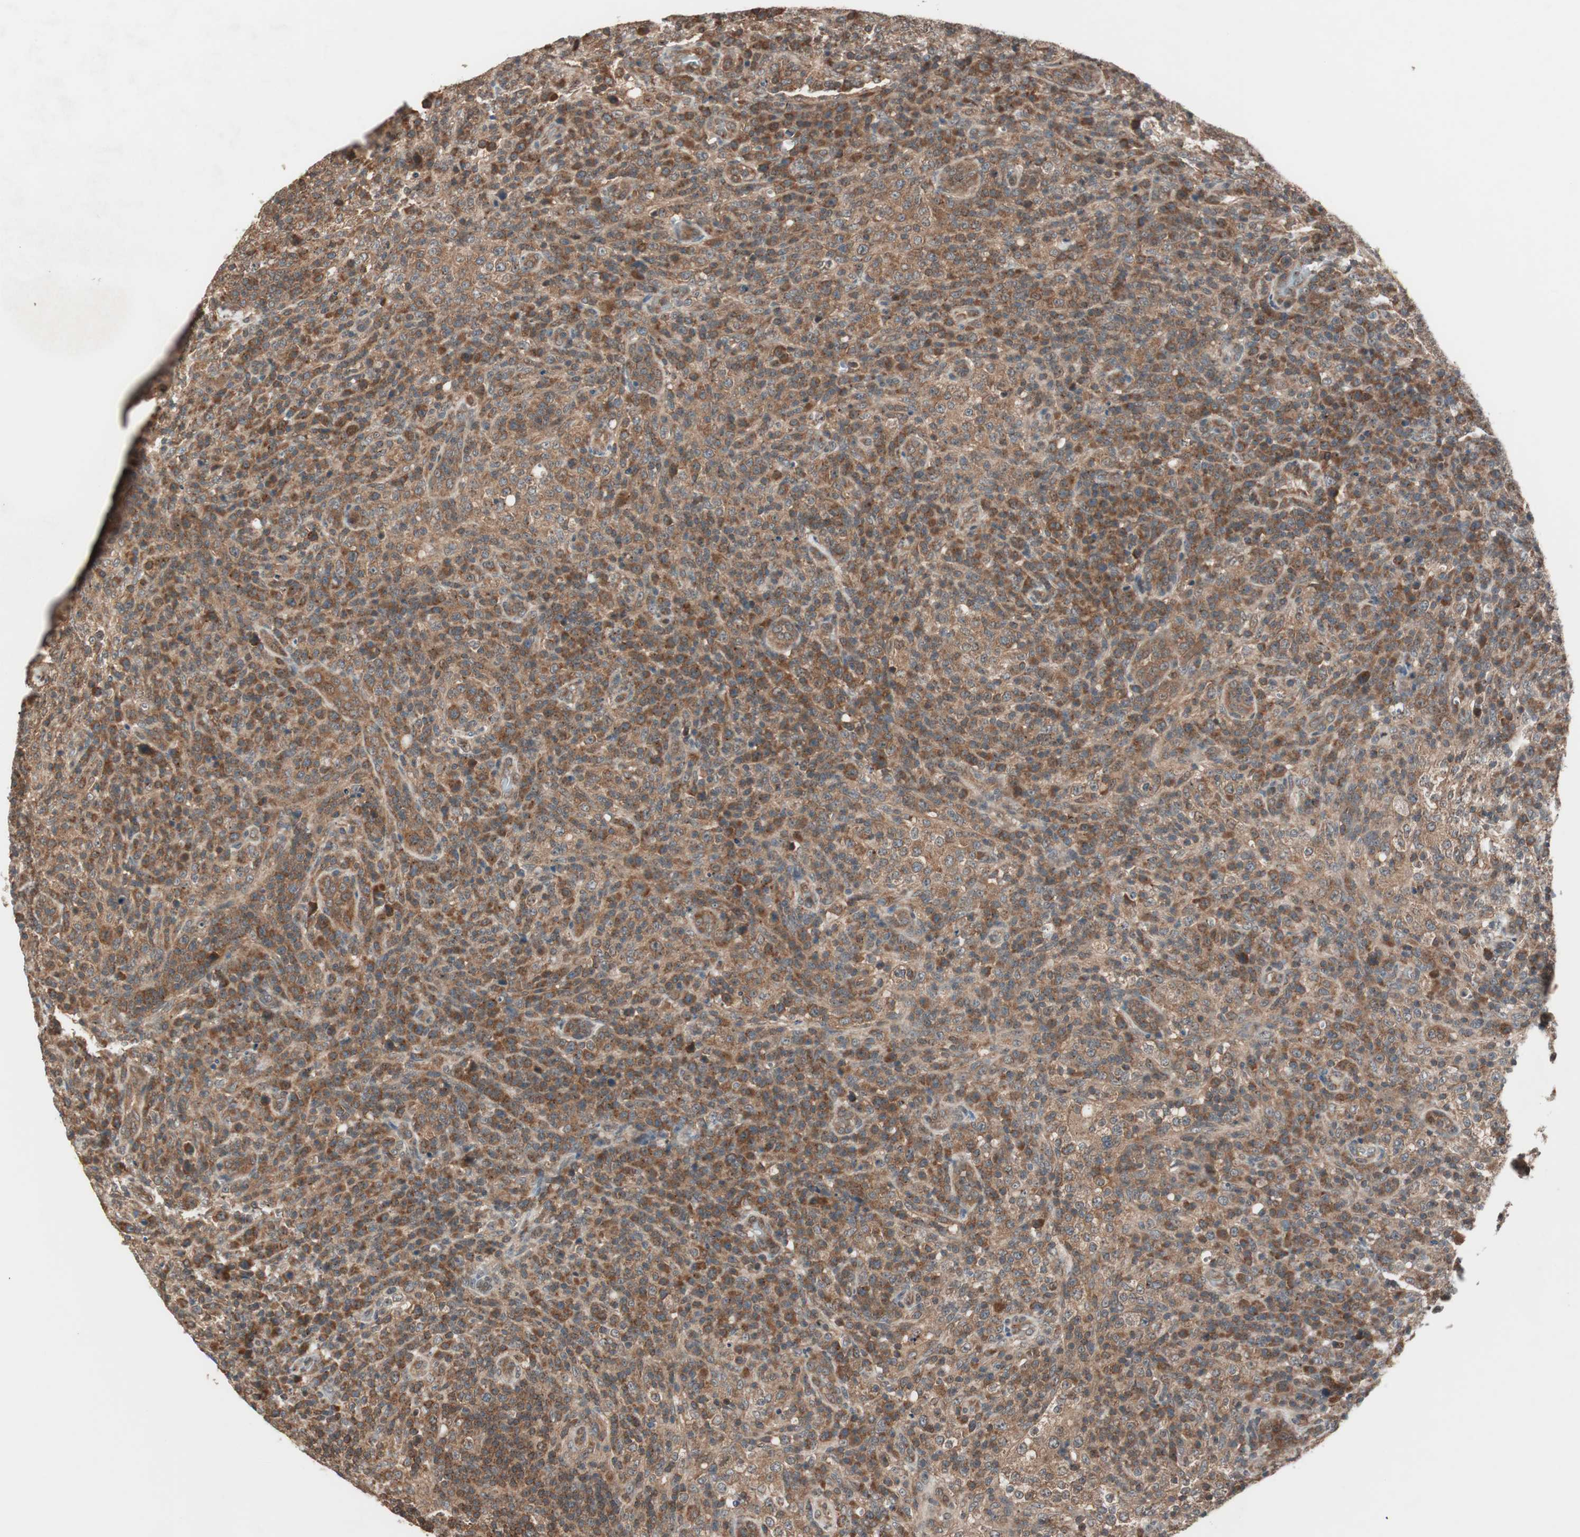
{"staining": {"intensity": "moderate", "quantity": ">75%", "location": "cytoplasmic/membranous"}, "tissue": "lymphoma", "cell_type": "Tumor cells", "image_type": "cancer", "snomed": [{"axis": "morphology", "description": "Malignant lymphoma, non-Hodgkin's type, High grade"}, {"axis": "topography", "description": "Lymph node"}], "caption": "Immunohistochemical staining of human malignant lymphoma, non-Hodgkin's type (high-grade) shows medium levels of moderate cytoplasmic/membranous protein positivity in approximately >75% of tumor cells.", "gene": "FBXO5", "patient": {"sex": "female", "age": 76}}